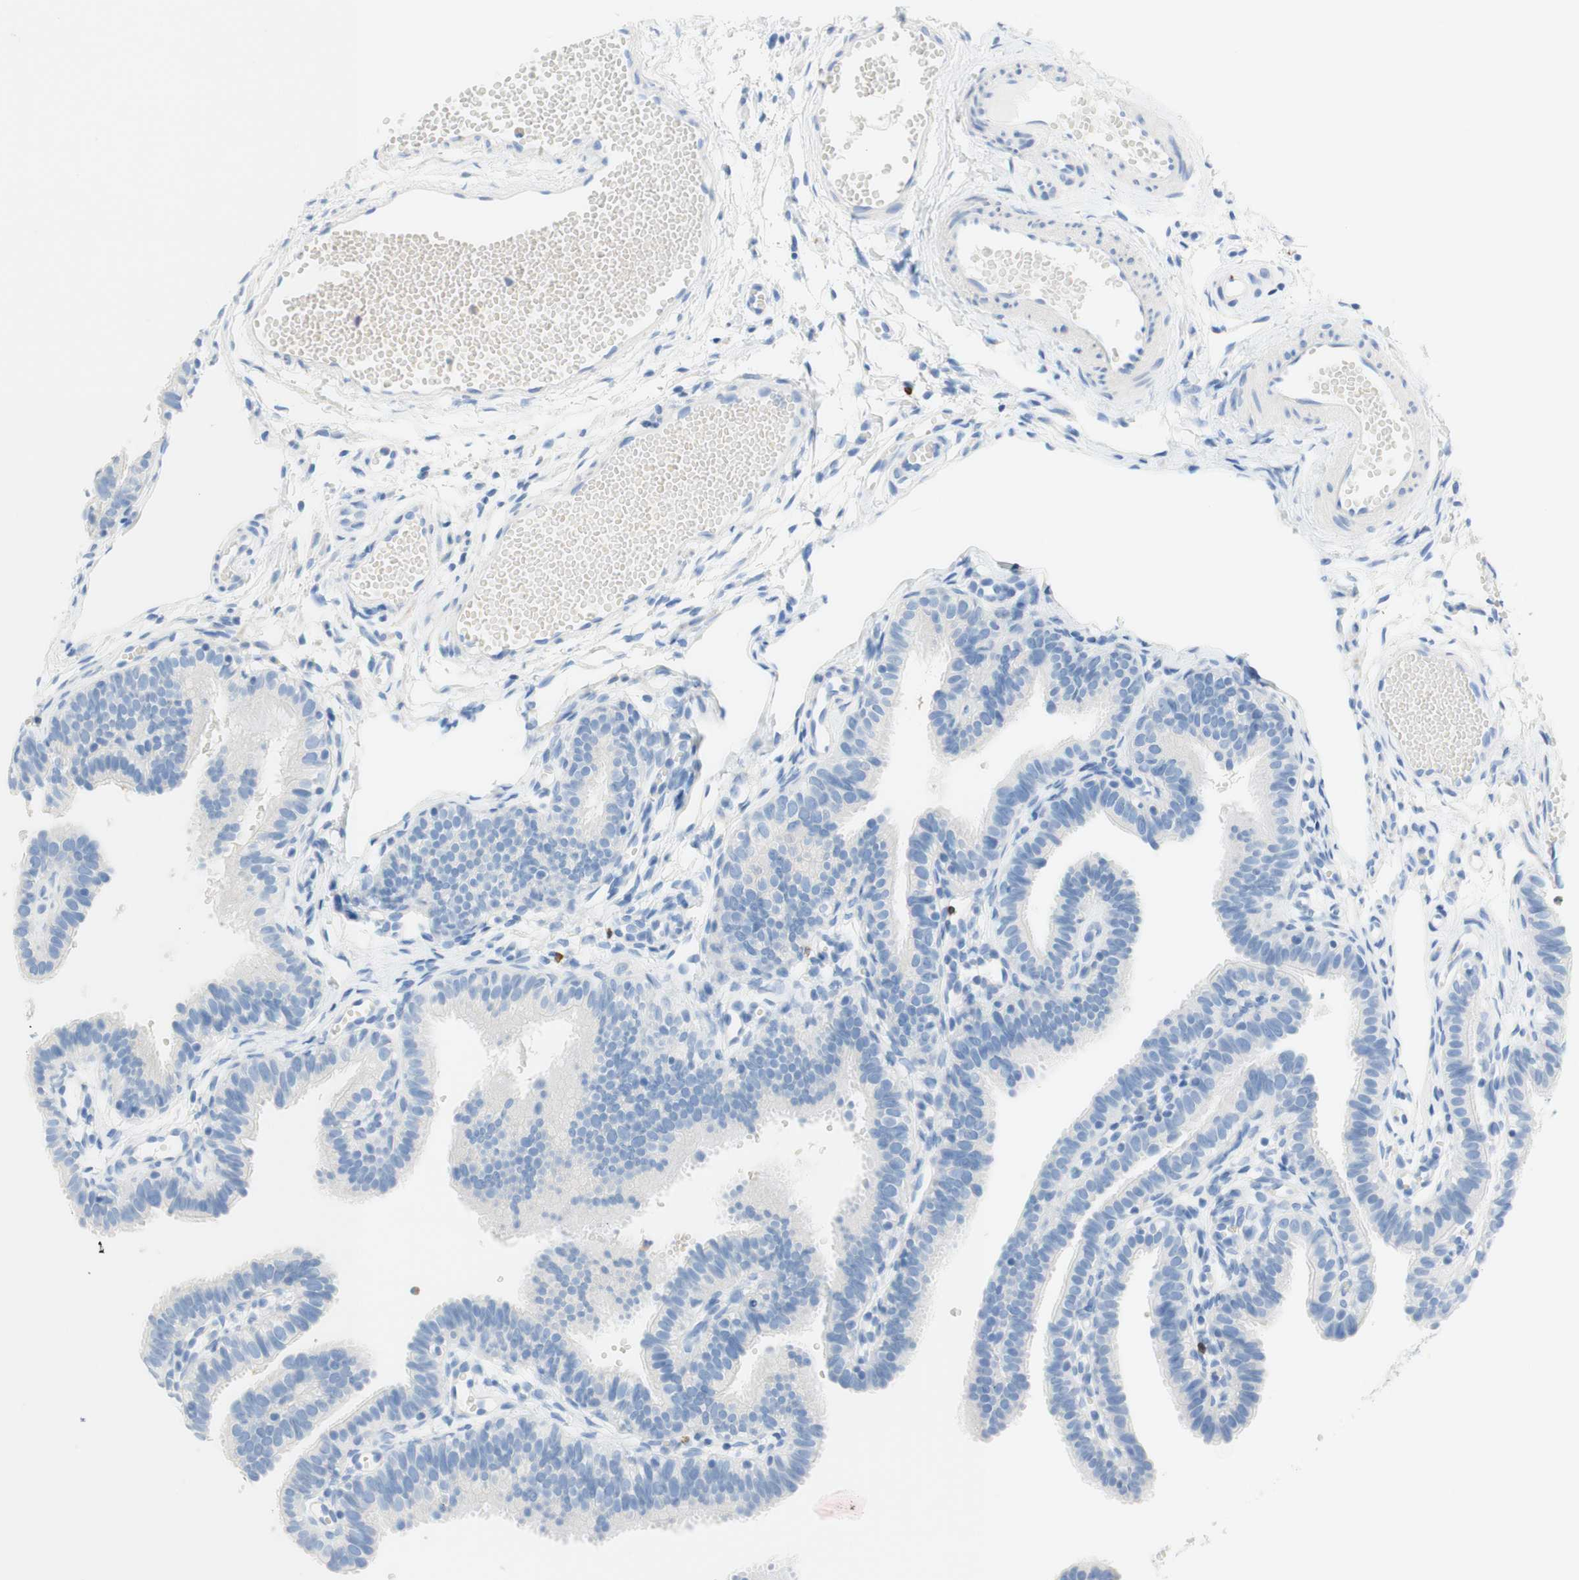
{"staining": {"intensity": "negative", "quantity": "none", "location": "none"}, "tissue": "fallopian tube", "cell_type": "Glandular cells", "image_type": "normal", "snomed": [{"axis": "morphology", "description": "Normal tissue, NOS"}, {"axis": "topography", "description": "Fallopian tube"}, {"axis": "topography", "description": "Placenta"}], "caption": "Fallopian tube stained for a protein using IHC exhibits no staining glandular cells.", "gene": "CEACAM1", "patient": {"sex": "female", "age": 34}}